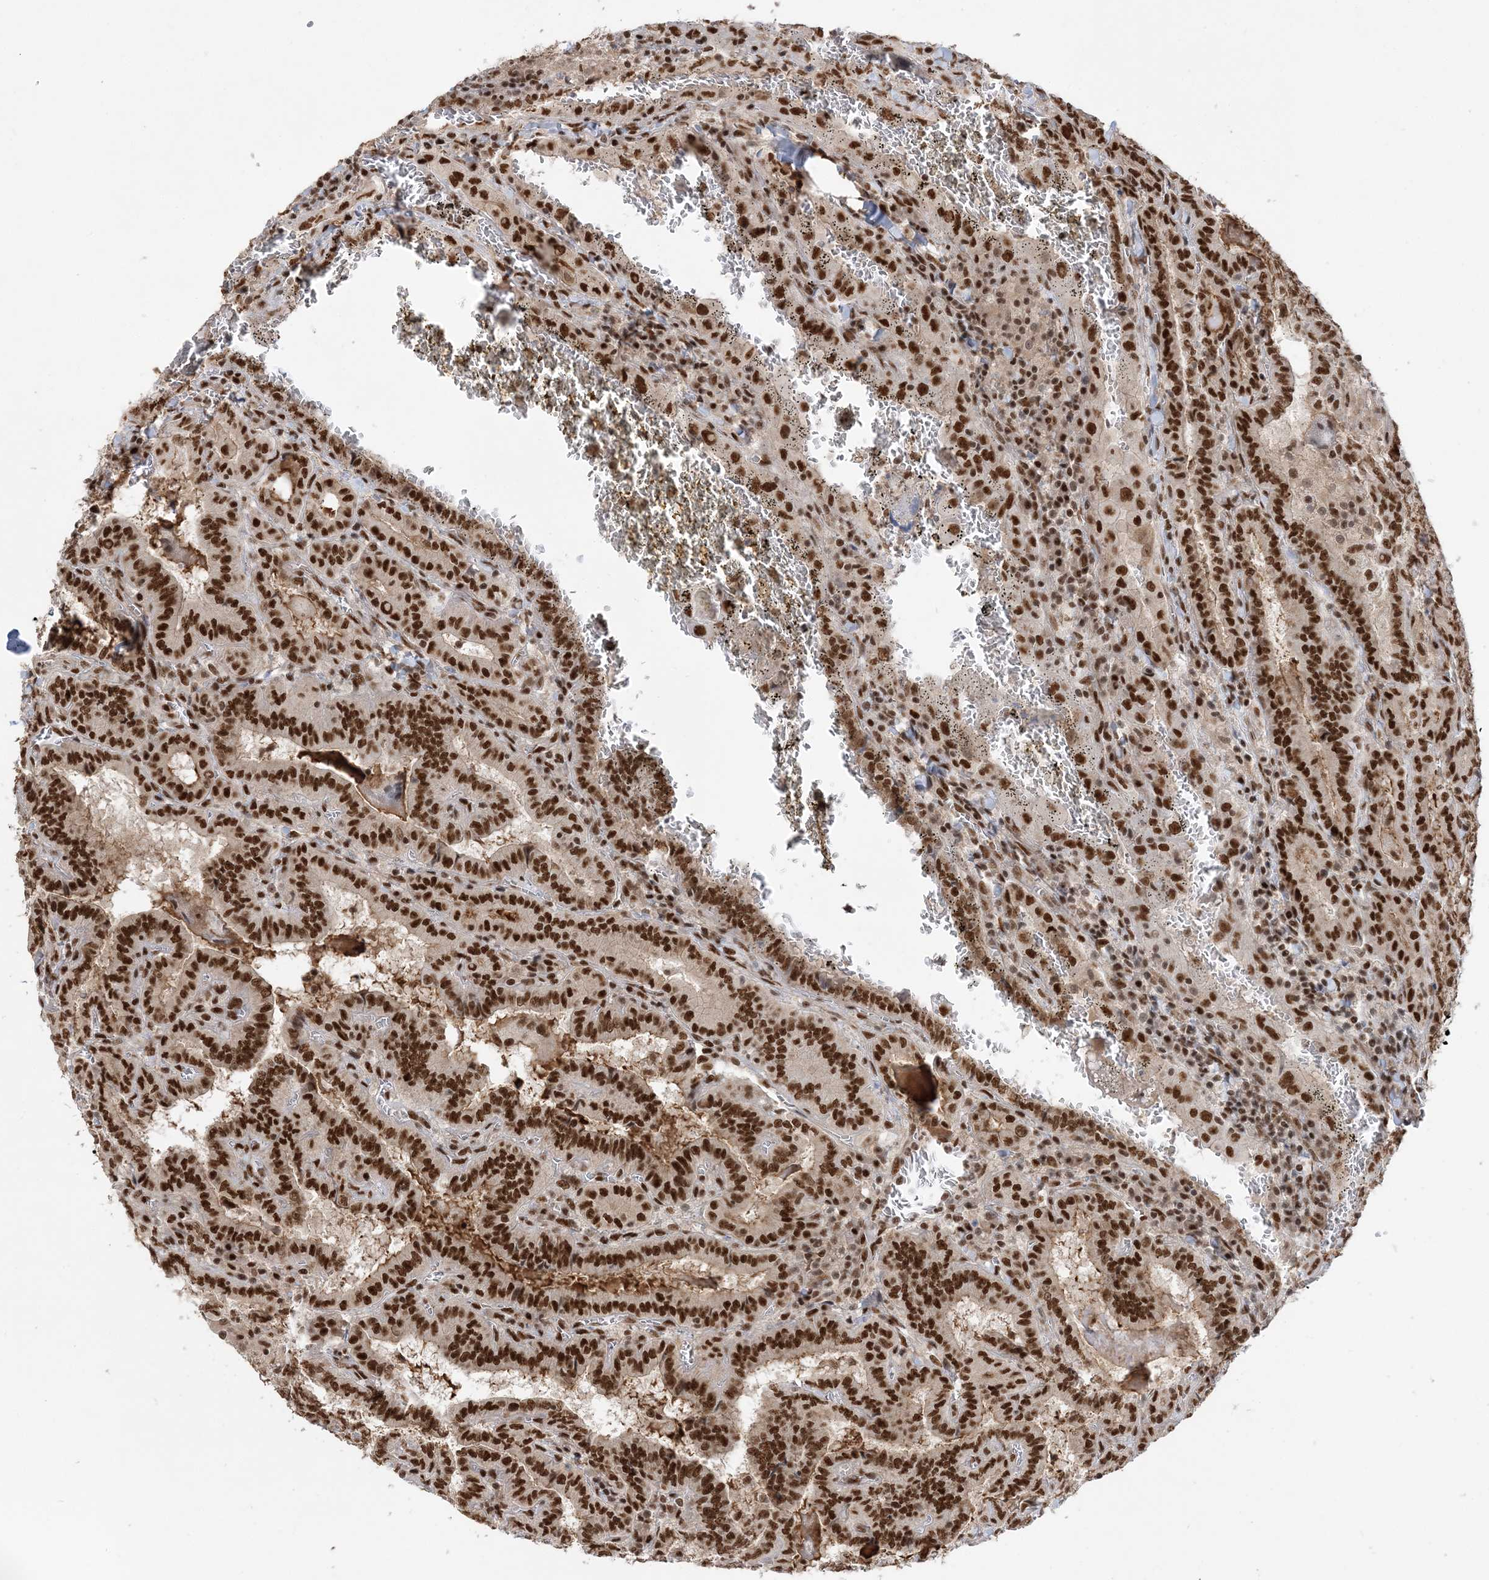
{"staining": {"intensity": "strong", "quantity": ">75%", "location": "nuclear"}, "tissue": "thyroid cancer", "cell_type": "Tumor cells", "image_type": "cancer", "snomed": [{"axis": "morphology", "description": "Papillary adenocarcinoma, NOS"}, {"axis": "topography", "description": "Thyroid gland"}], "caption": "About >75% of tumor cells in human thyroid papillary adenocarcinoma reveal strong nuclear protein positivity as visualized by brown immunohistochemical staining.", "gene": "SEPHS1", "patient": {"sex": "female", "age": 72}}